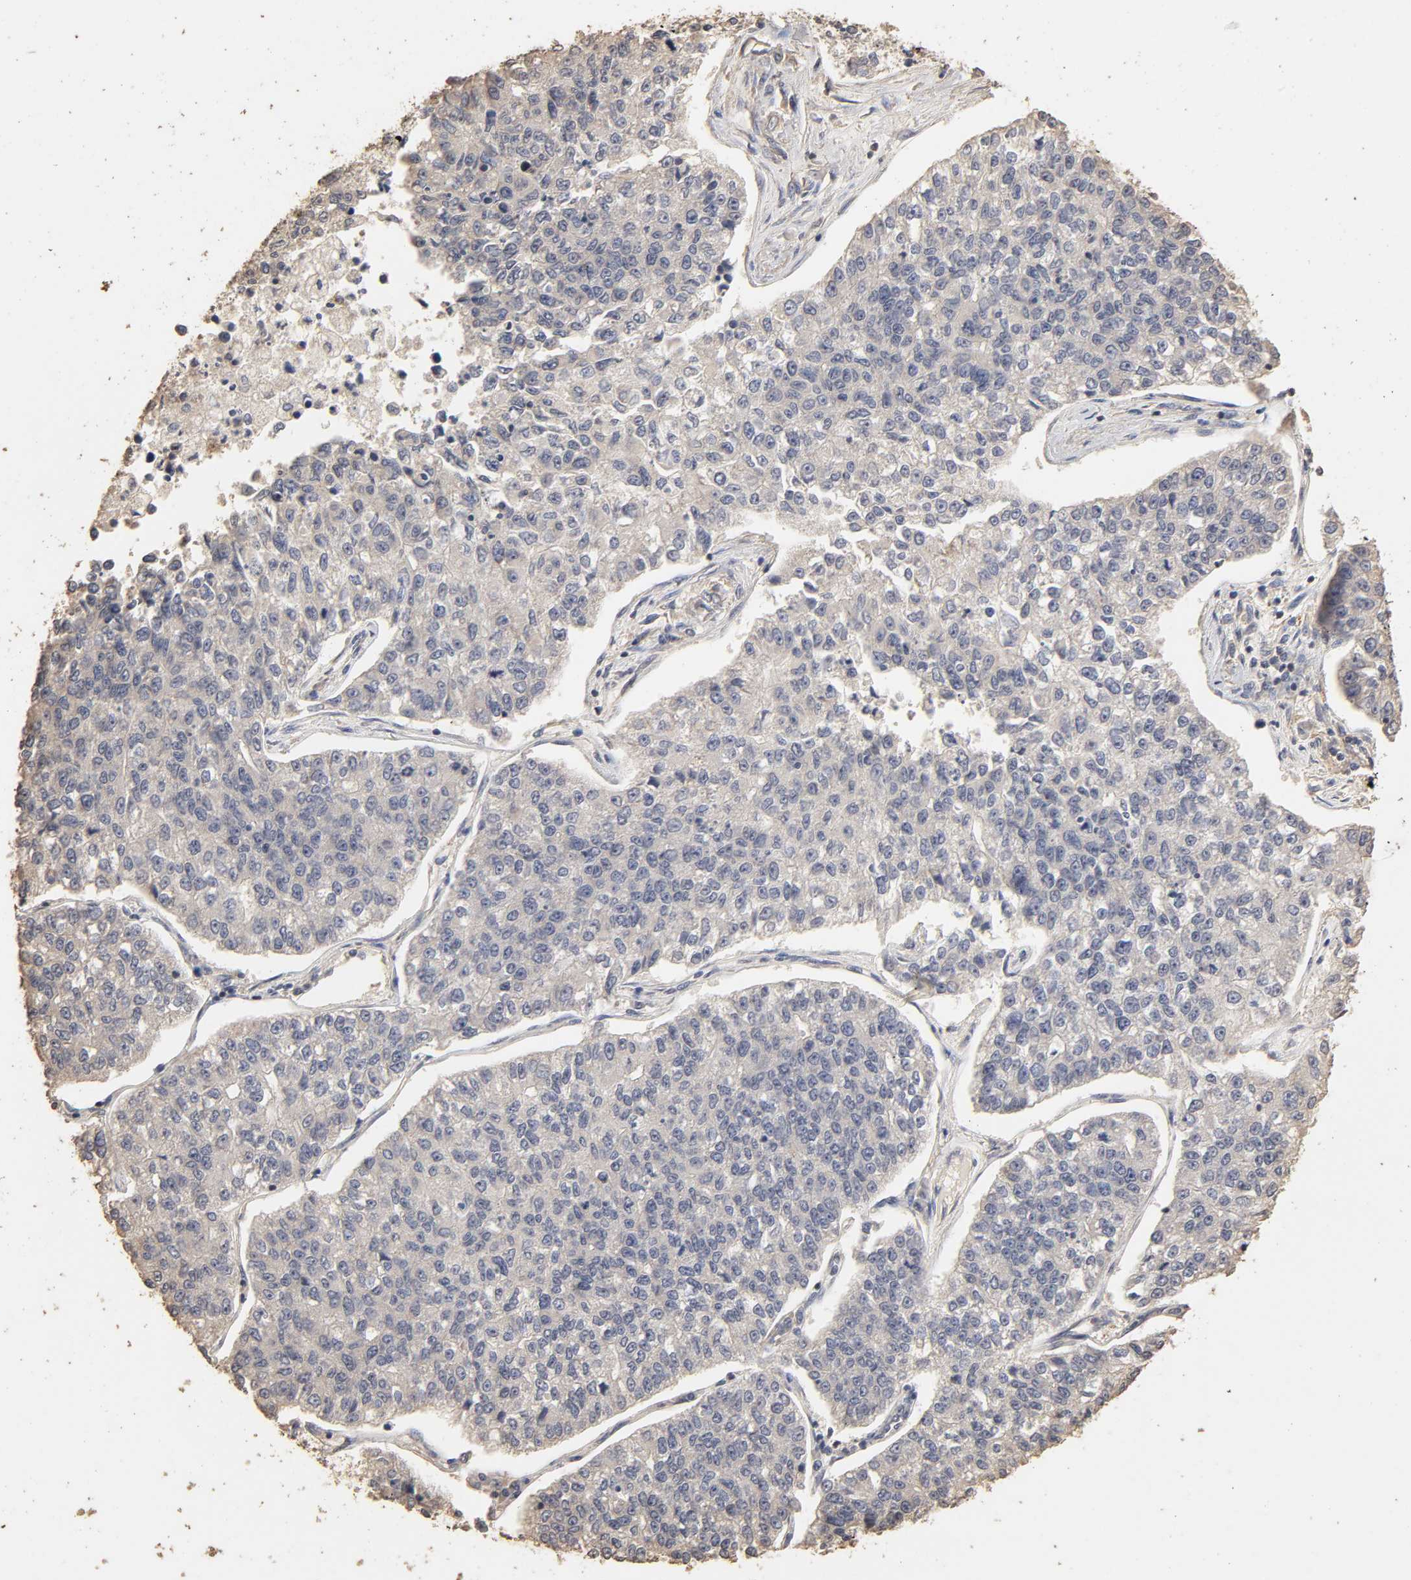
{"staining": {"intensity": "negative", "quantity": "none", "location": "none"}, "tissue": "lung cancer", "cell_type": "Tumor cells", "image_type": "cancer", "snomed": [{"axis": "morphology", "description": "Adenocarcinoma, NOS"}, {"axis": "topography", "description": "Lung"}], "caption": "Histopathology image shows no protein expression in tumor cells of lung cancer tissue. (IHC, brightfield microscopy, high magnification).", "gene": "VSIG4", "patient": {"sex": "male", "age": 49}}